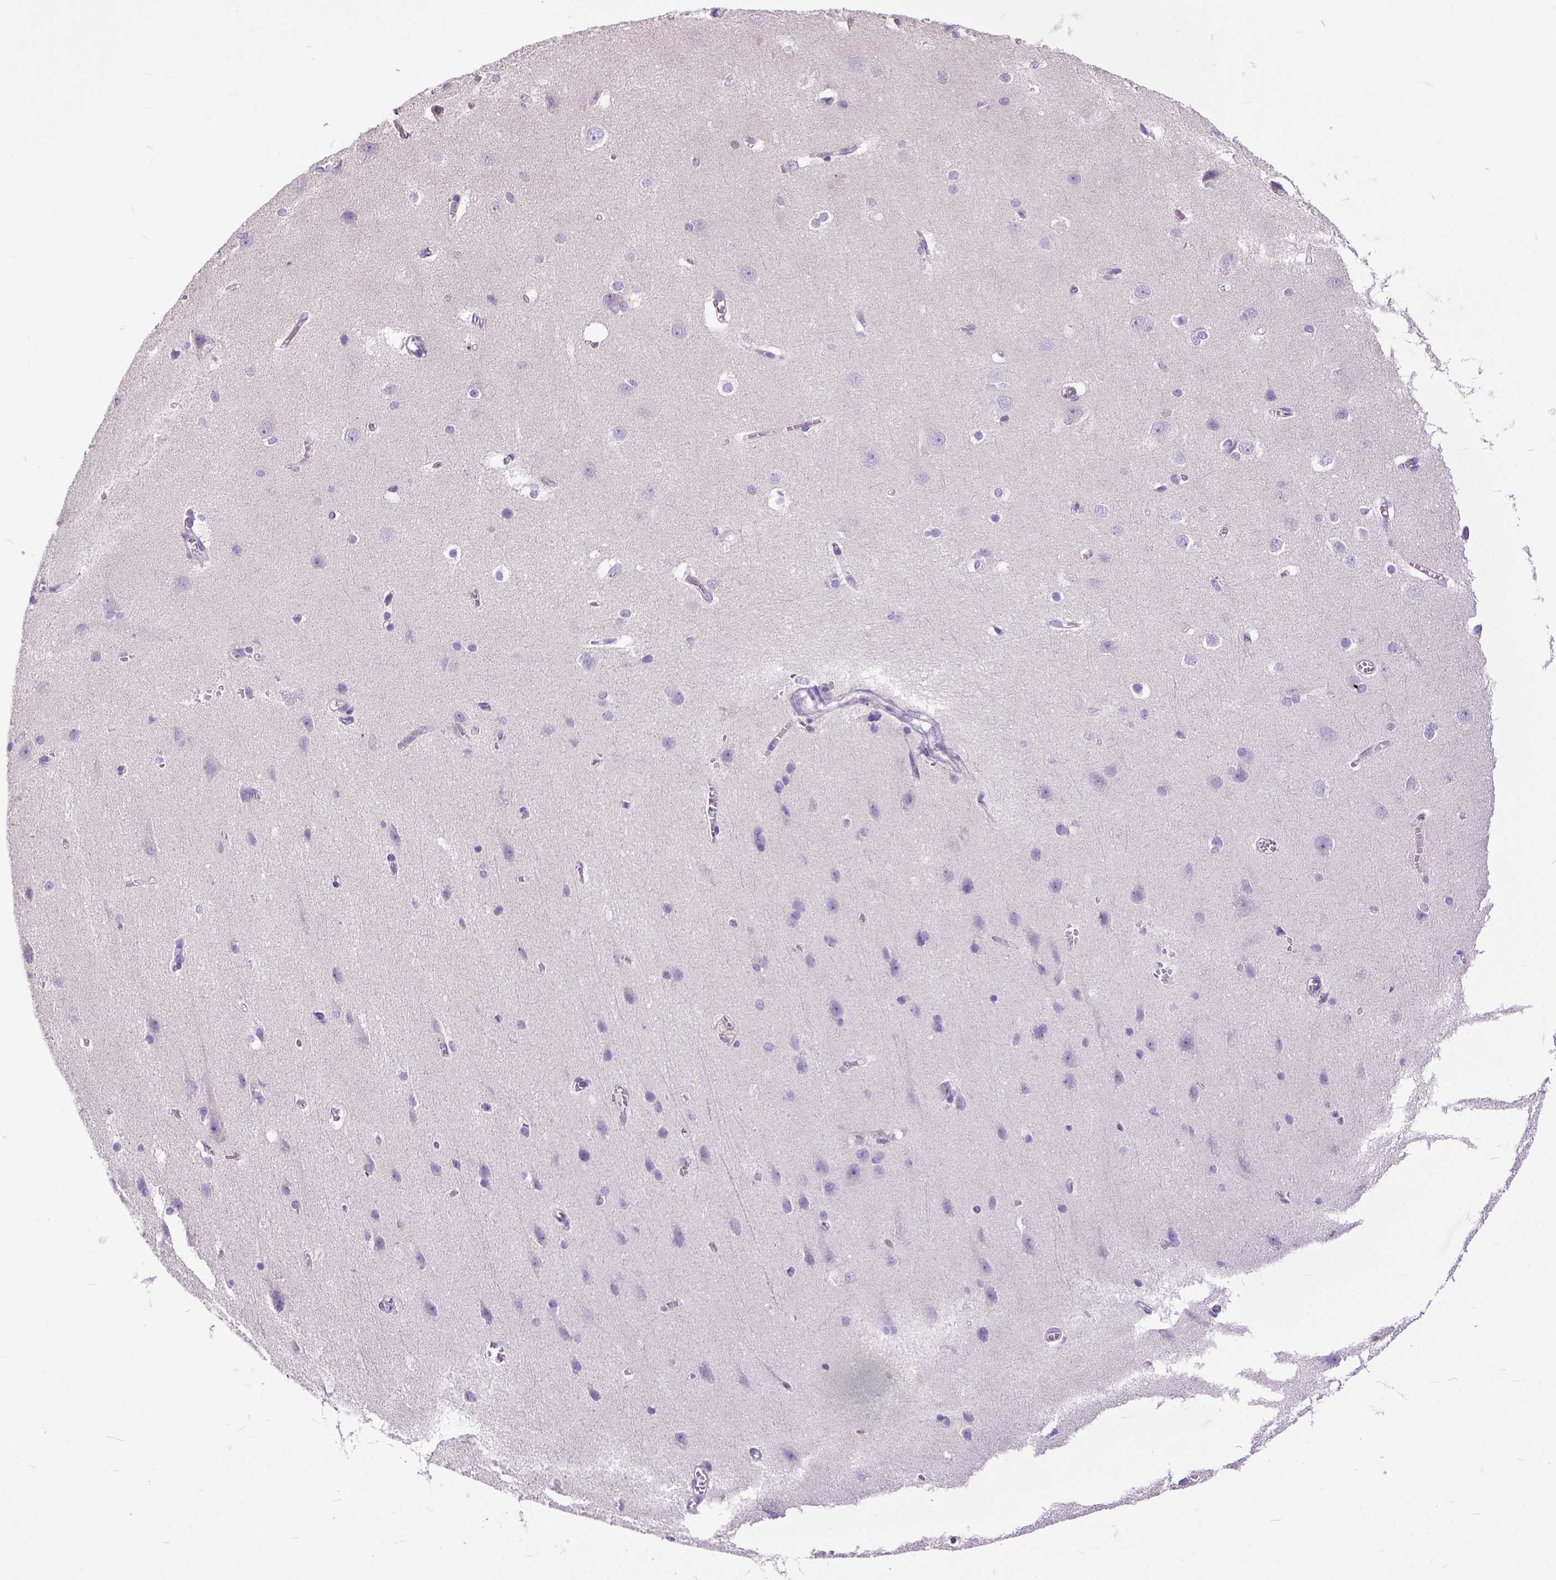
{"staining": {"intensity": "negative", "quantity": "none", "location": "none"}, "tissue": "cerebral cortex", "cell_type": "Endothelial cells", "image_type": "normal", "snomed": [{"axis": "morphology", "description": "Normal tissue, NOS"}, {"axis": "topography", "description": "Cerebral cortex"}], "caption": "Immunohistochemistry (IHC) photomicrograph of unremarkable cerebral cortex stained for a protein (brown), which reveals no expression in endothelial cells.", "gene": "CRB1", "patient": {"sex": "male", "age": 37}}